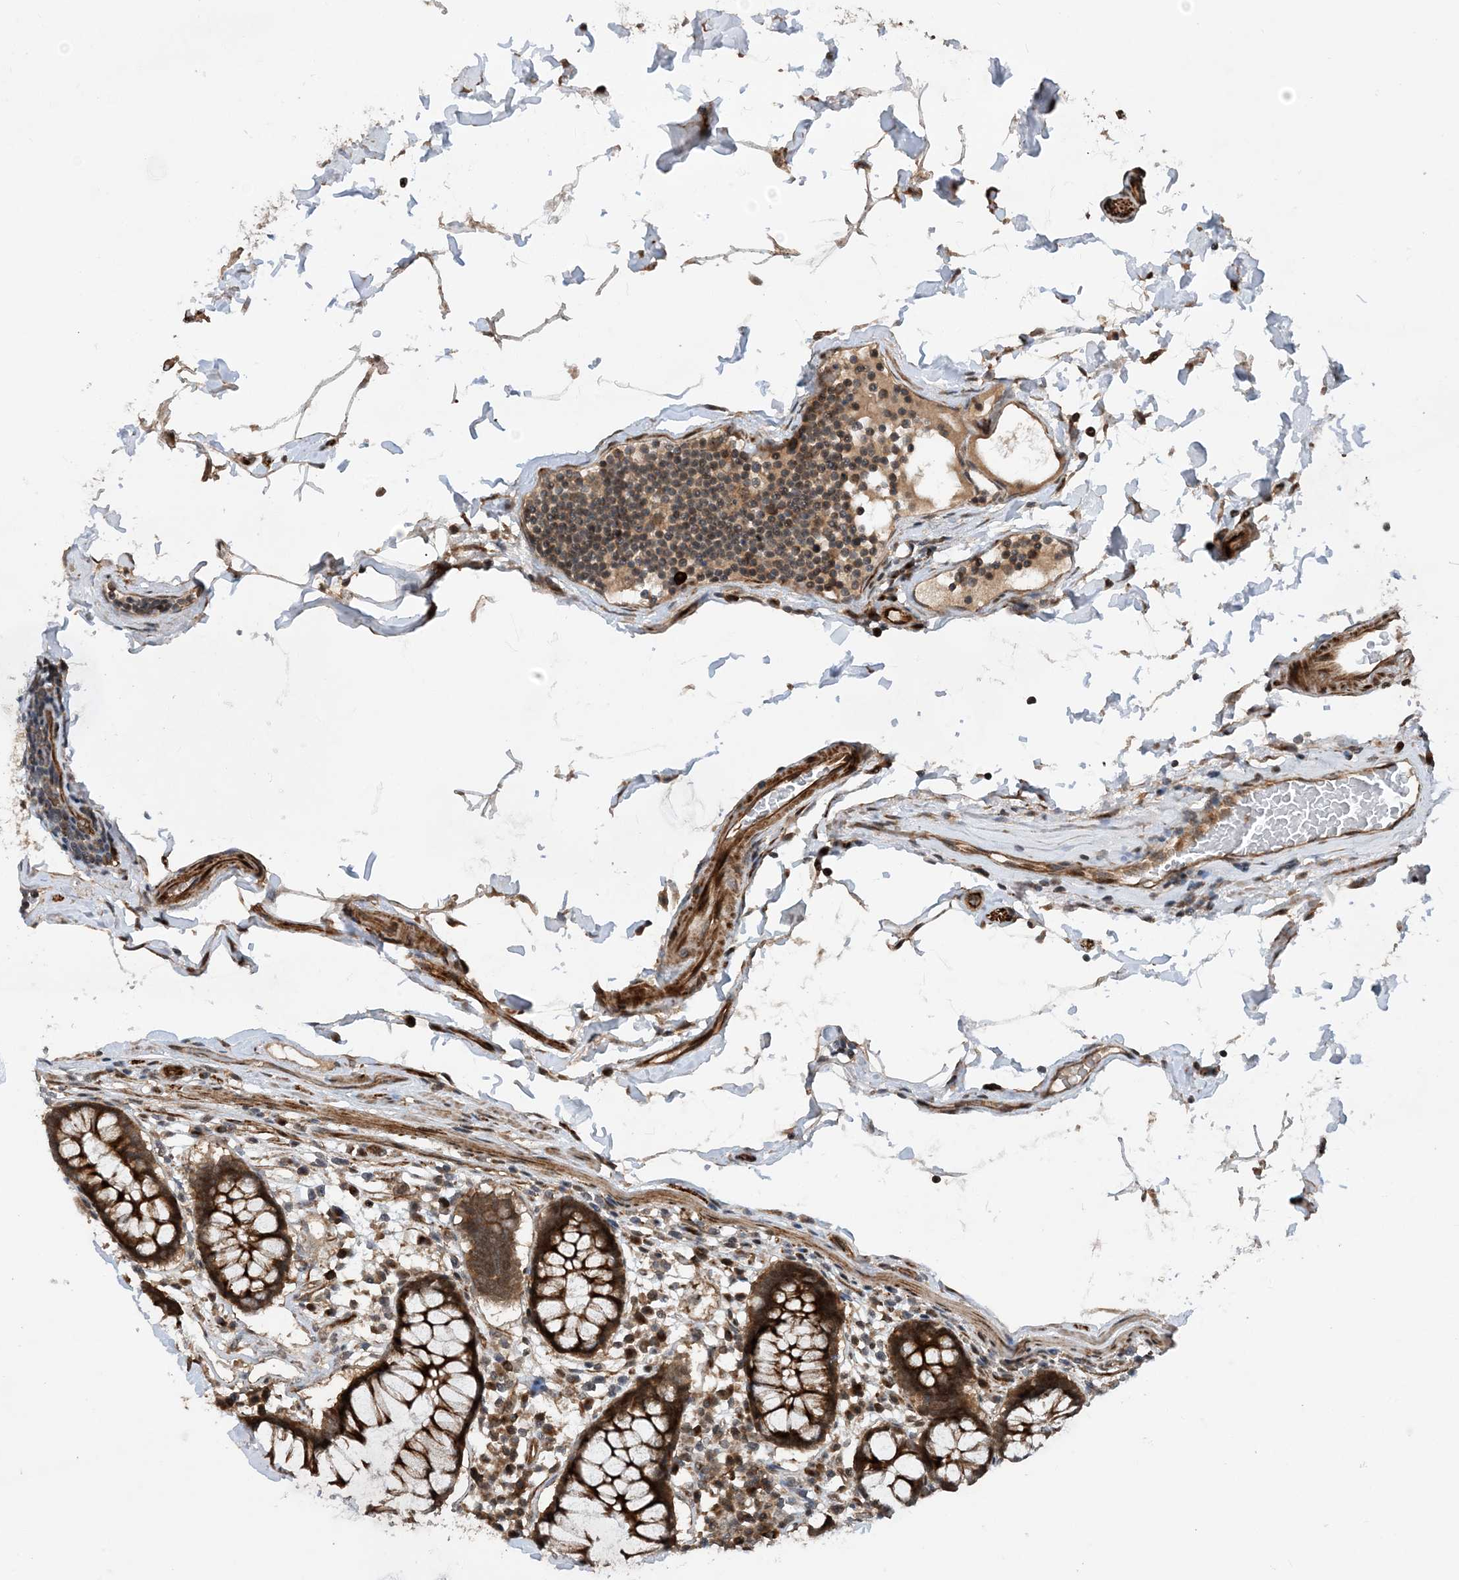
{"staining": {"intensity": "strong", "quantity": ">75%", "location": "cytoplasmic/membranous"}, "tissue": "colon", "cell_type": "Endothelial cells", "image_type": "normal", "snomed": [{"axis": "morphology", "description": "Normal tissue, NOS"}, {"axis": "topography", "description": "Colon"}], "caption": "Endothelial cells exhibit strong cytoplasmic/membranous staining in approximately >75% of cells in benign colon.", "gene": "HEMK1", "patient": {"sex": "female", "age": 79}}